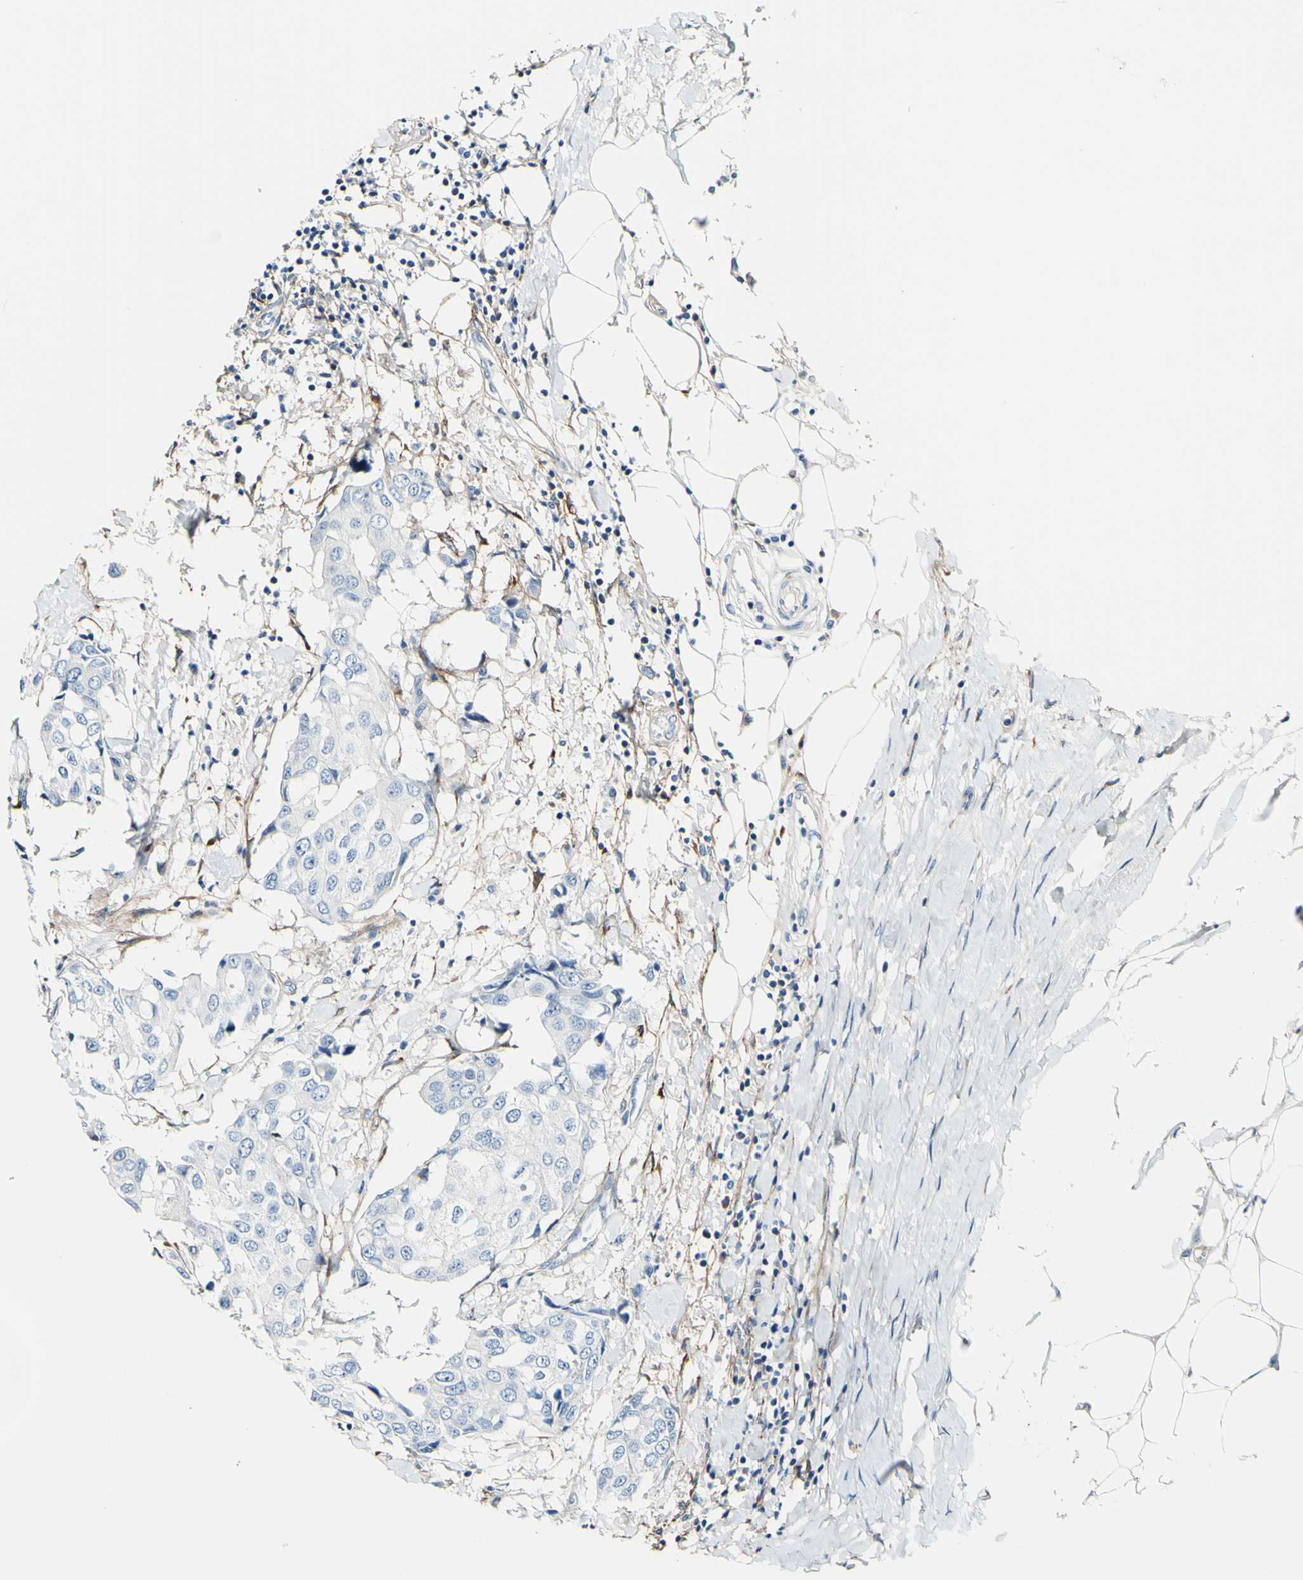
{"staining": {"intensity": "negative", "quantity": "none", "location": "none"}, "tissue": "breast cancer", "cell_type": "Tumor cells", "image_type": "cancer", "snomed": [{"axis": "morphology", "description": "Duct carcinoma"}, {"axis": "topography", "description": "Breast"}], "caption": "The histopathology image reveals no staining of tumor cells in breast cancer (invasive ductal carcinoma). Nuclei are stained in blue.", "gene": "COL6A3", "patient": {"sex": "female", "age": 27}}